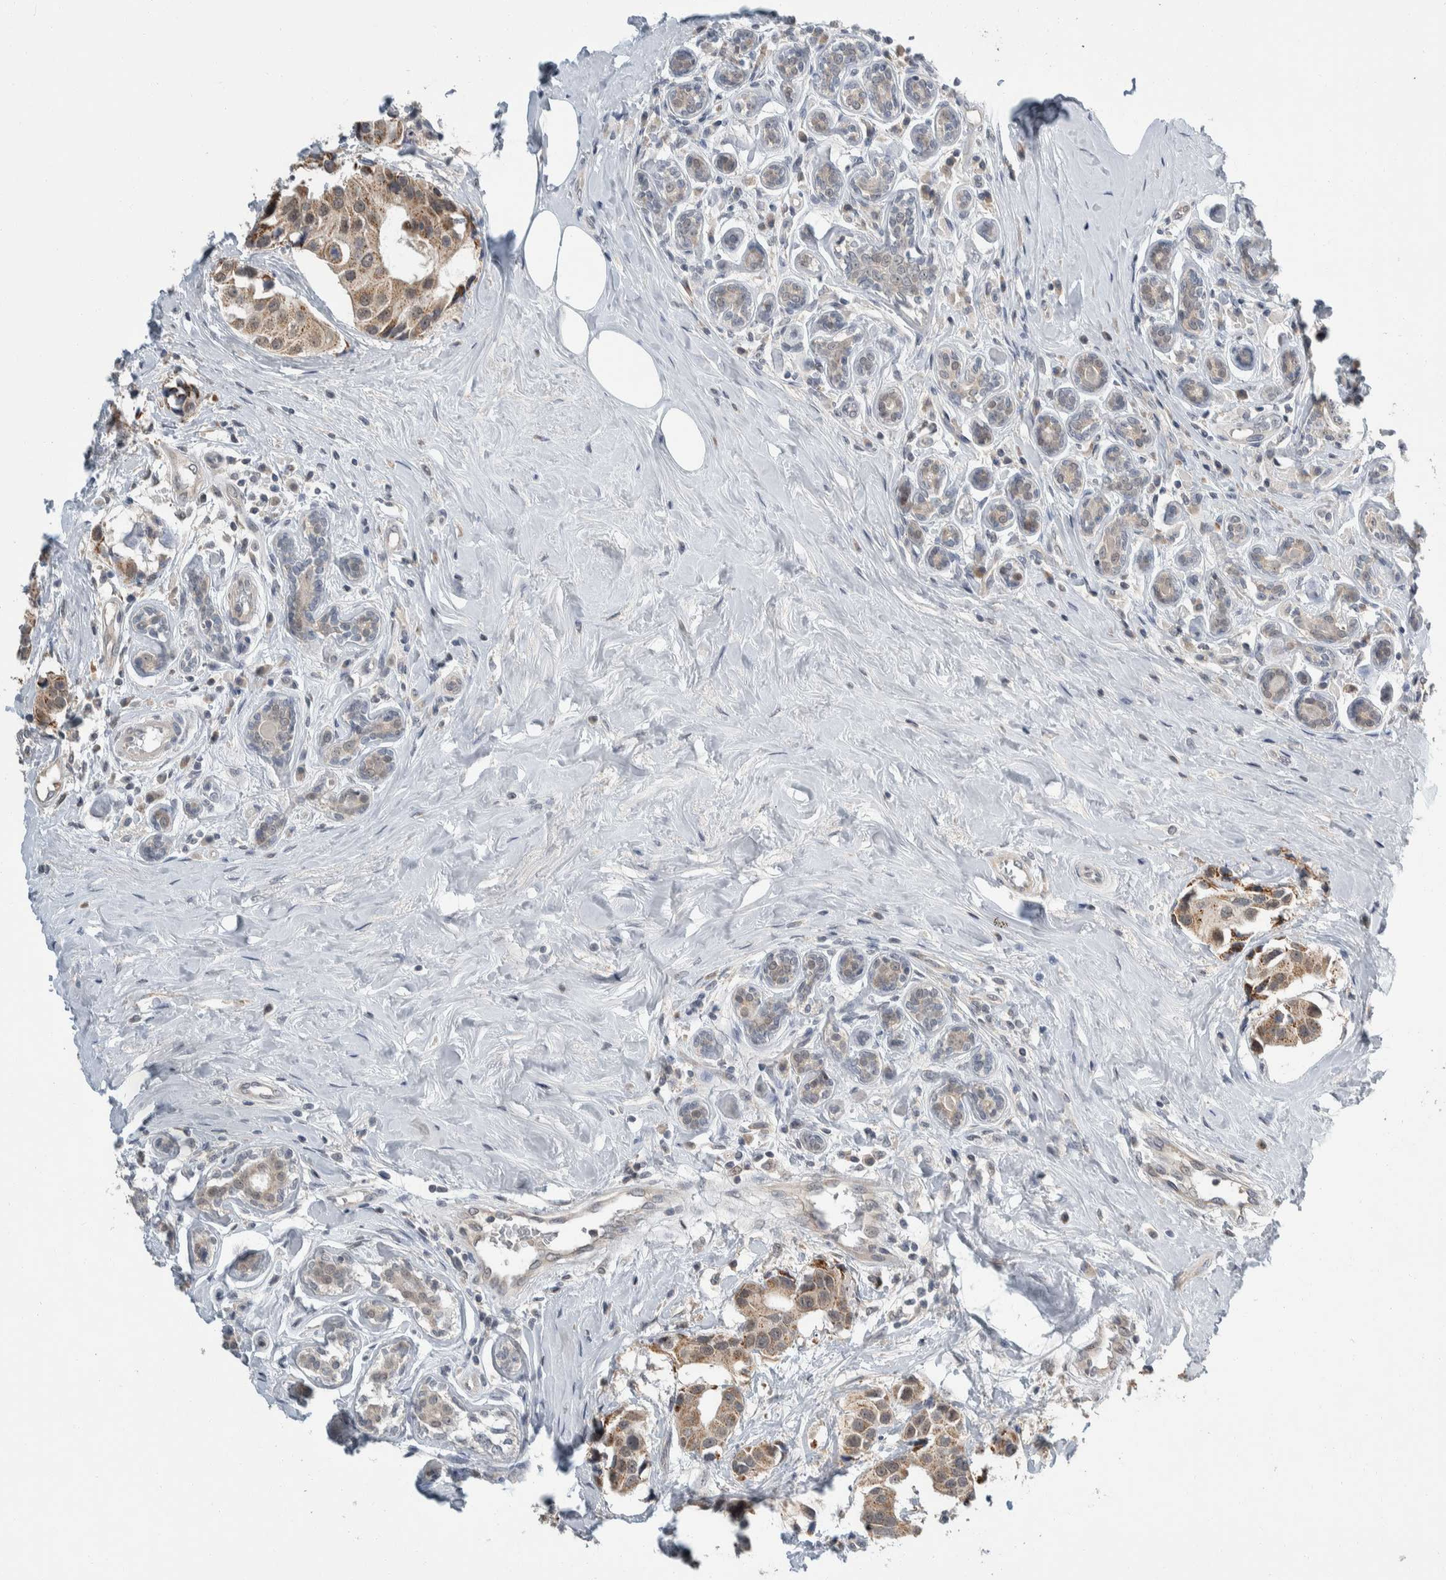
{"staining": {"intensity": "moderate", "quantity": ">75%", "location": "cytoplasmic/membranous"}, "tissue": "breast cancer", "cell_type": "Tumor cells", "image_type": "cancer", "snomed": [{"axis": "morphology", "description": "Normal tissue, NOS"}, {"axis": "morphology", "description": "Duct carcinoma"}, {"axis": "topography", "description": "Breast"}], "caption": "An immunohistochemistry (IHC) image of tumor tissue is shown. Protein staining in brown labels moderate cytoplasmic/membranous positivity in breast infiltrating ductal carcinoma within tumor cells.", "gene": "SHPK", "patient": {"sex": "female", "age": 39}}